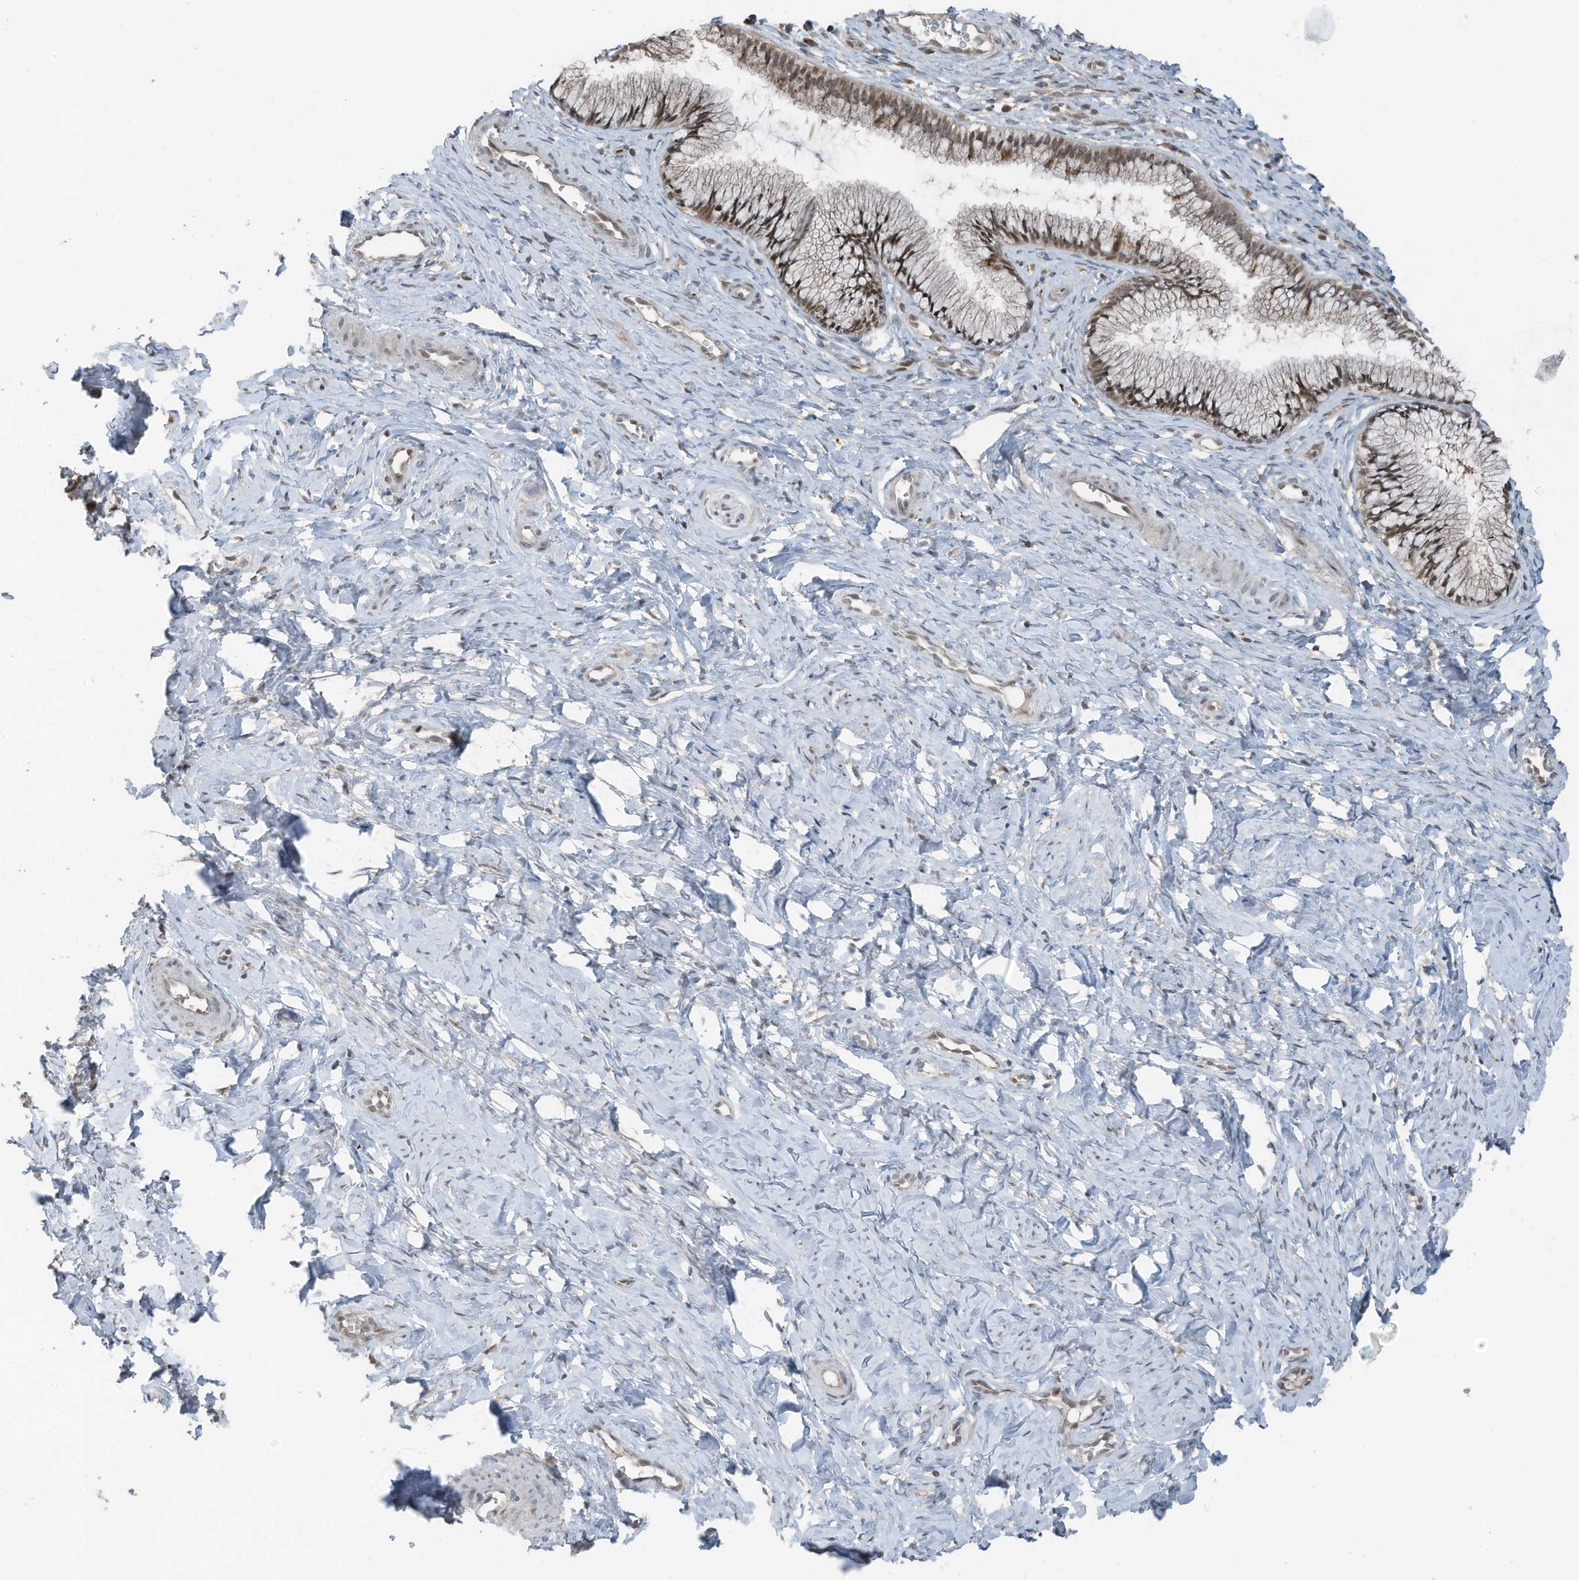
{"staining": {"intensity": "moderate", "quantity": "25%-75%", "location": "cytoplasmic/membranous,nuclear"}, "tissue": "cervix", "cell_type": "Glandular cells", "image_type": "normal", "snomed": [{"axis": "morphology", "description": "Normal tissue, NOS"}, {"axis": "topography", "description": "Cervix"}], "caption": "Glandular cells exhibit moderate cytoplasmic/membranous,nuclear positivity in approximately 25%-75% of cells in normal cervix. (Stains: DAB in brown, nuclei in blue, Microscopy: brightfield microscopy at high magnification).", "gene": "TXNDC9", "patient": {"sex": "female", "age": 27}}